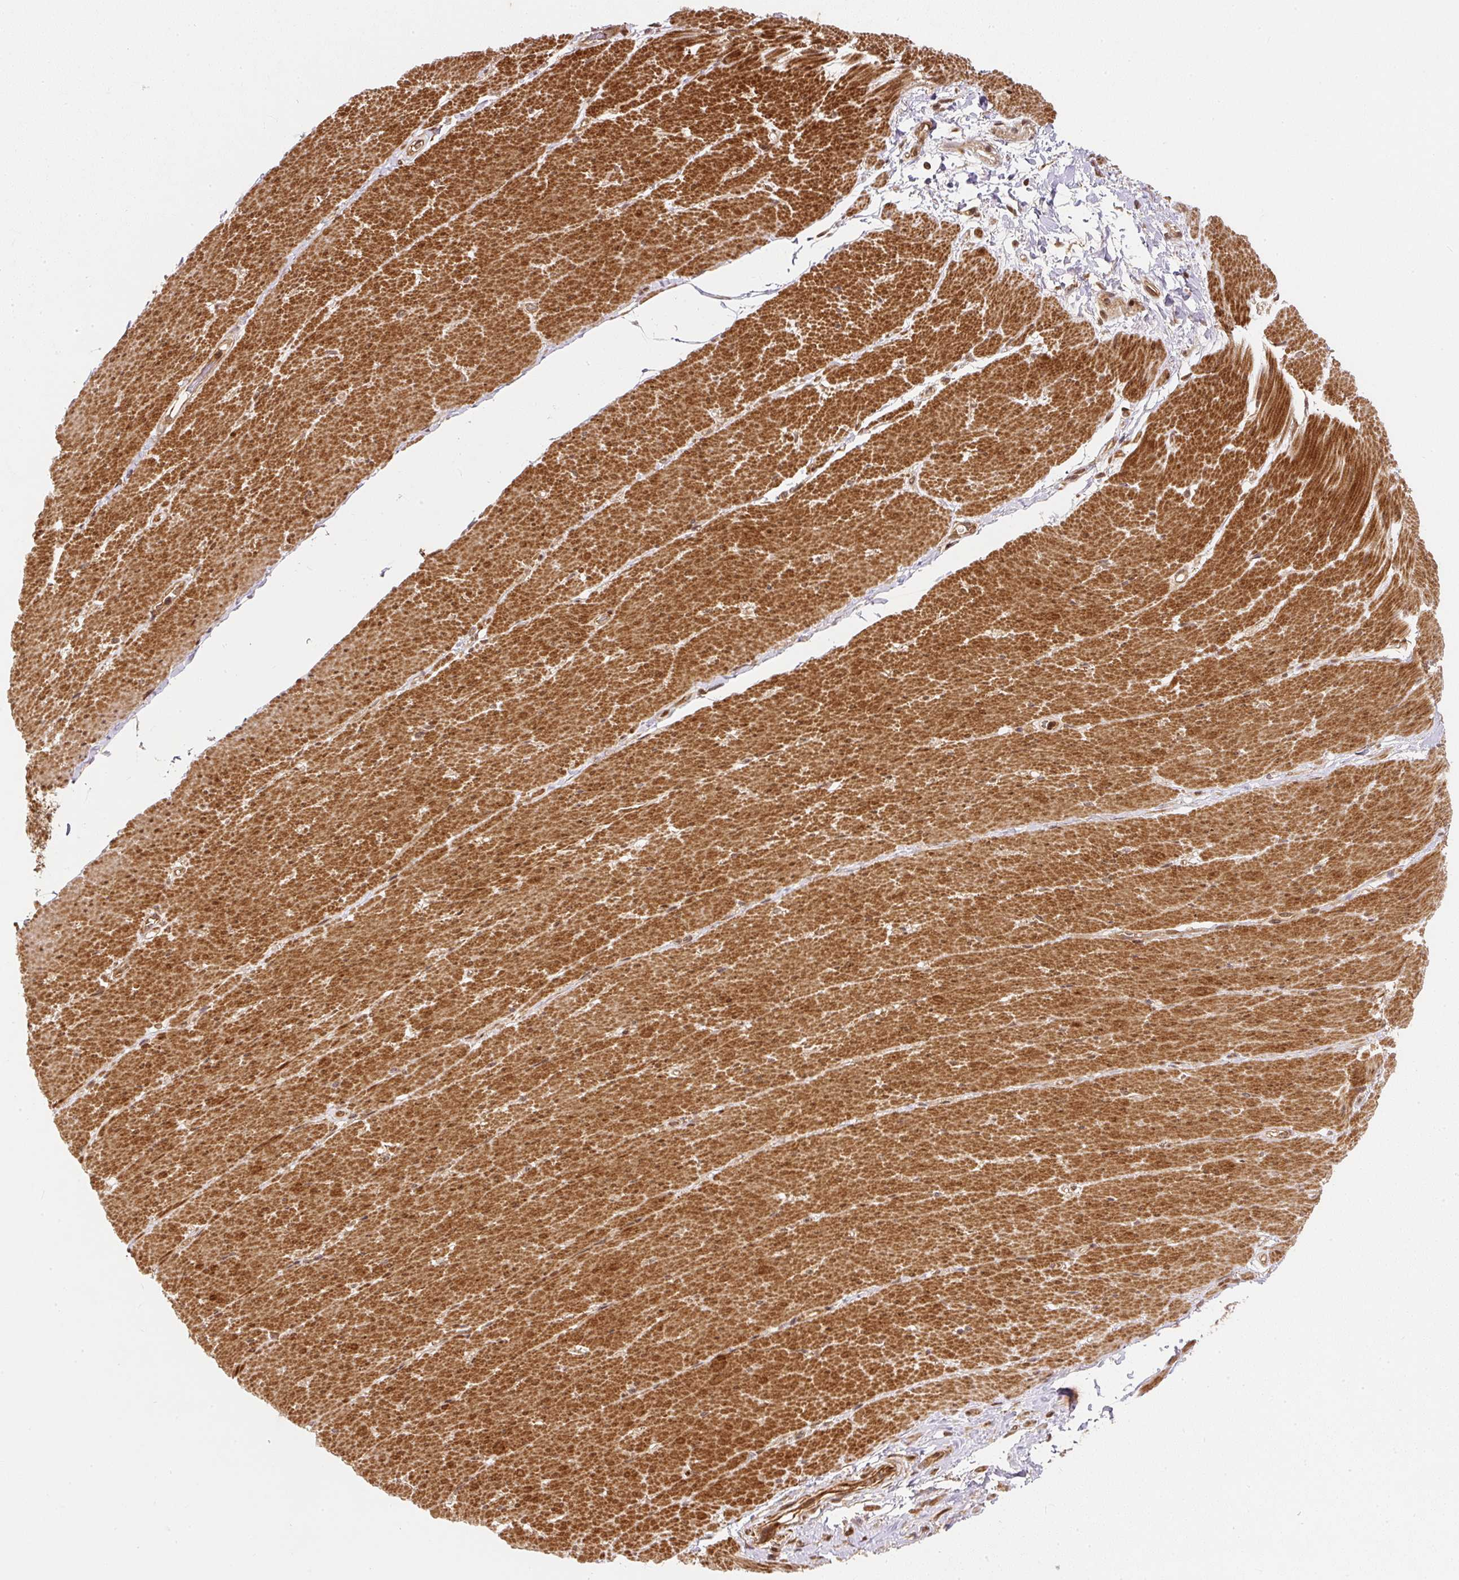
{"staining": {"intensity": "strong", "quantity": ">75%", "location": "cytoplasmic/membranous"}, "tissue": "smooth muscle", "cell_type": "Smooth muscle cells", "image_type": "normal", "snomed": [{"axis": "morphology", "description": "Normal tissue, NOS"}, {"axis": "topography", "description": "Smooth muscle"}, {"axis": "topography", "description": "Rectum"}], "caption": "Immunohistochemistry (IHC) photomicrograph of benign human smooth muscle stained for a protein (brown), which exhibits high levels of strong cytoplasmic/membranous positivity in approximately >75% of smooth muscle cells.", "gene": "PSMD1", "patient": {"sex": "male", "age": 53}}